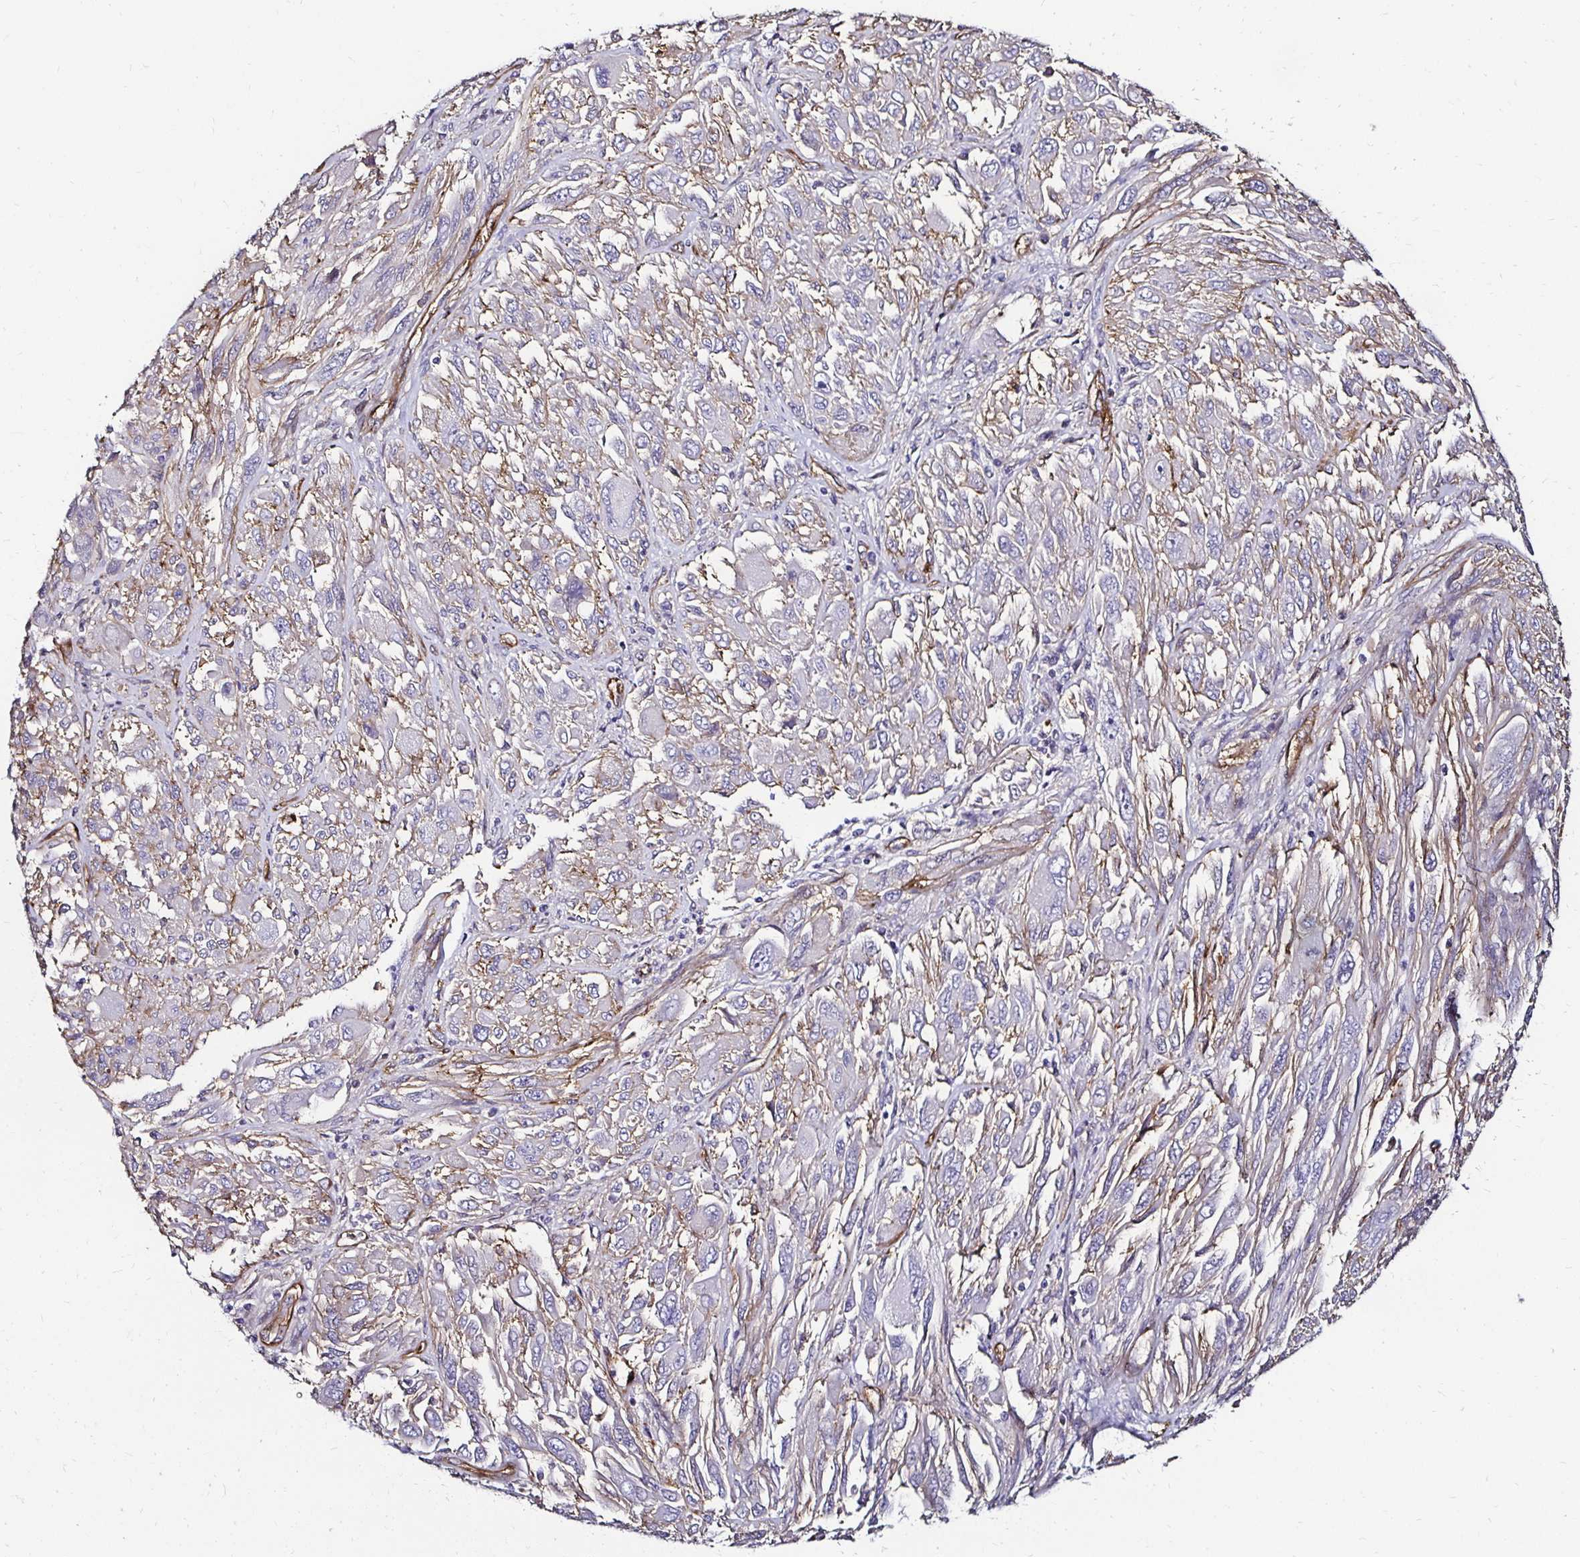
{"staining": {"intensity": "negative", "quantity": "none", "location": "none"}, "tissue": "melanoma", "cell_type": "Tumor cells", "image_type": "cancer", "snomed": [{"axis": "morphology", "description": "Malignant melanoma, NOS"}, {"axis": "topography", "description": "Skin"}], "caption": "IHC of human malignant melanoma demonstrates no positivity in tumor cells.", "gene": "ITGB1", "patient": {"sex": "female", "age": 91}}